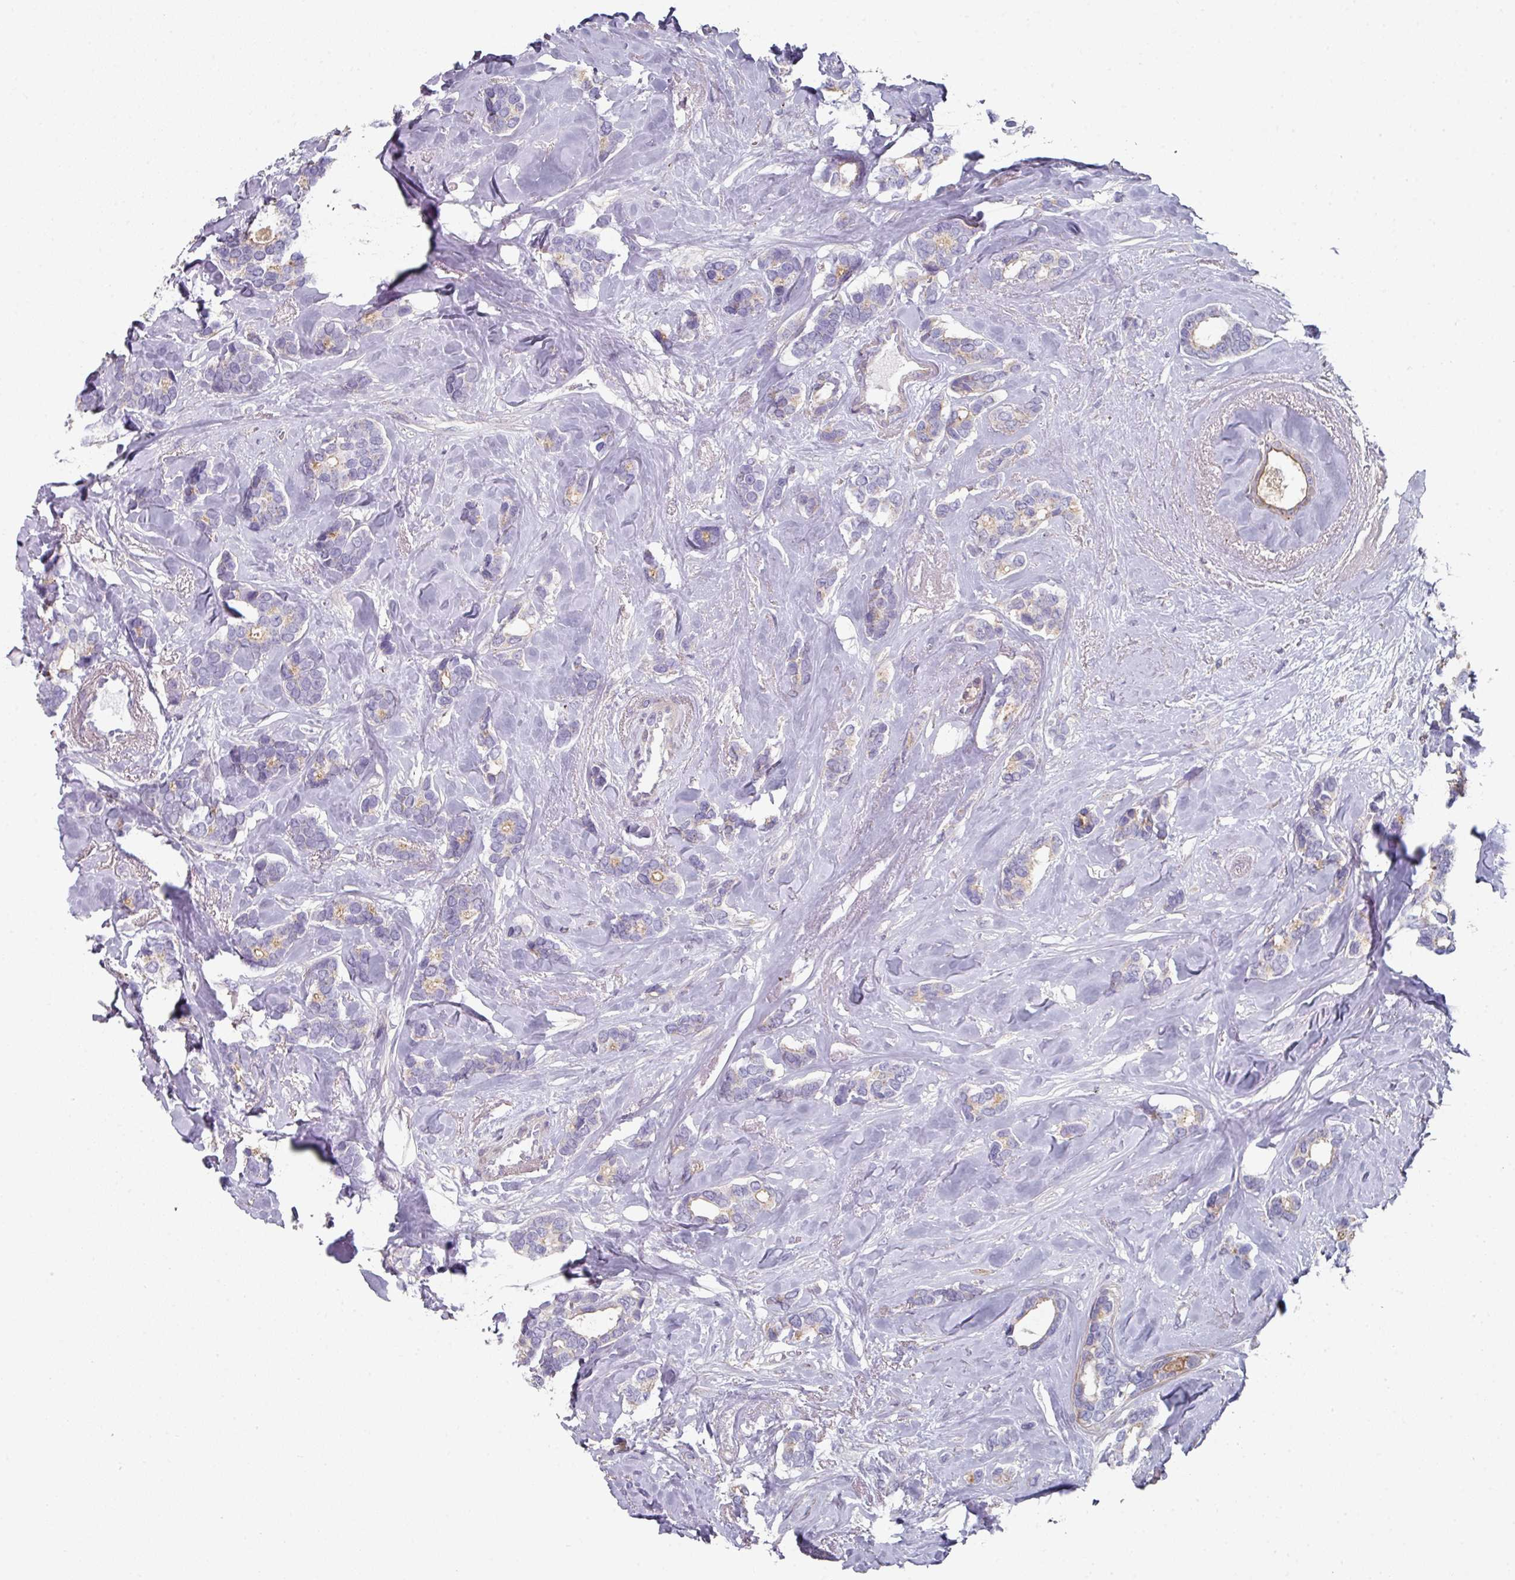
{"staining": {"intensity": "weak", "quantity": "<25%", "location": "cytoplasmic/membranous"}, "tissue": "breast cancer", "cell_type": "Tumor cells", "image_type": "cancer", "snomed": [{"axis": "morphology", "description": "Duct carcinoma"}, {"axis": "topography", "description": "Breast"}], "caption": "Immunohistochemistry (IHC) image of neoplastic tissue: human breast cancer stained with DAB (3,3'-diaminobenzidine) demonstrates no significant protein expression in tumor cells.", "gene": "WSB2", "patient": {"sex": "female", "age": 87}}